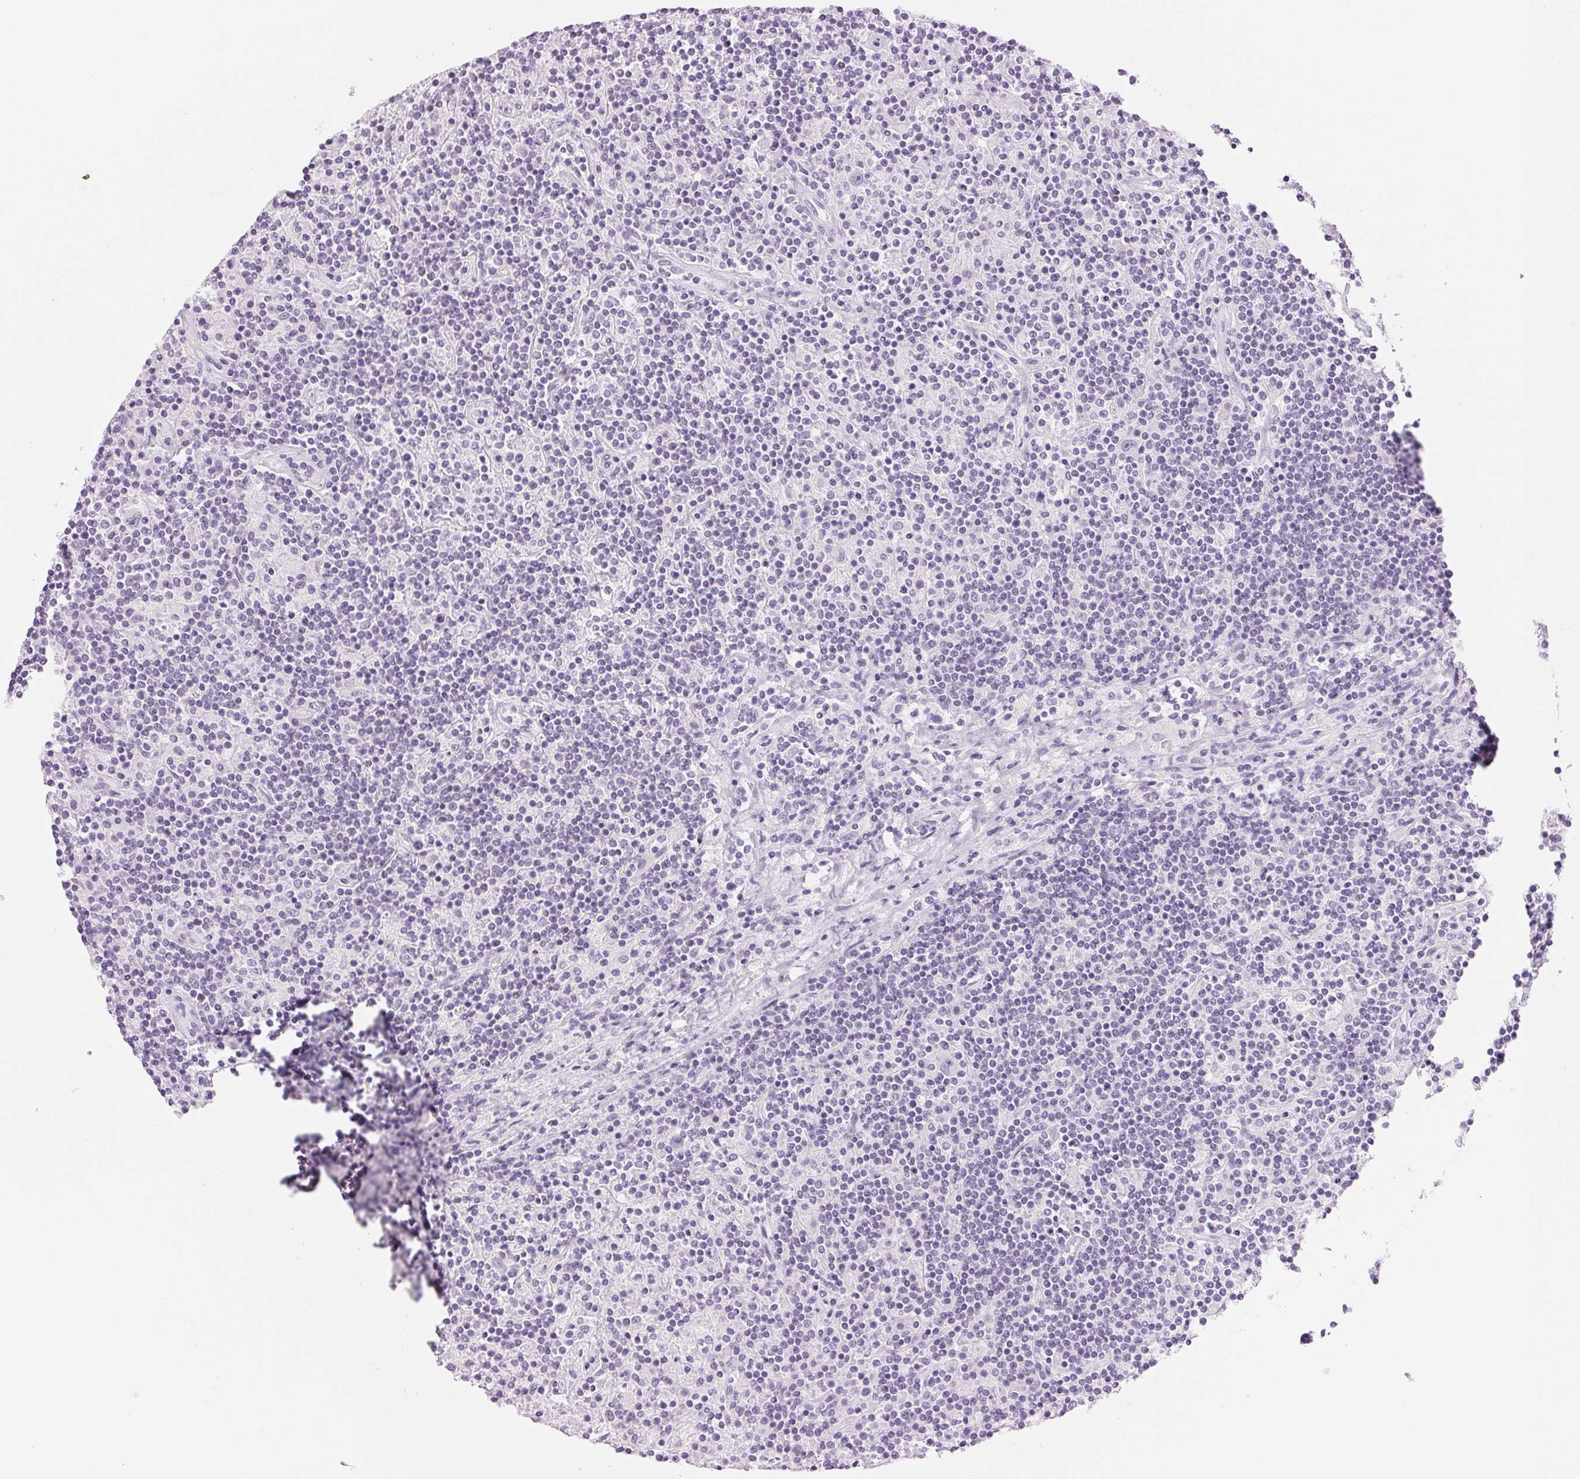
{"staining": {"intensity": "negative", "quantity": "none", "location": "none"}, "tissue": "lymphoma", "cell_type": "Tumor cells", "image_type": "cancer", "snomed": [{"axis": "morphology", "description": "Hodgkin's disease, NOS"}, {"axis": "topography", "description": "Lymph node"}], "caption": "This photomicrograph is of Hodgkin's disease stained with IHC to label a protein in brown with the nuclei are counter-stained blue. There is no staining in tumor cells.", "gene": "IGFBP1", "patient": {"sex": "male", "age": 70}}